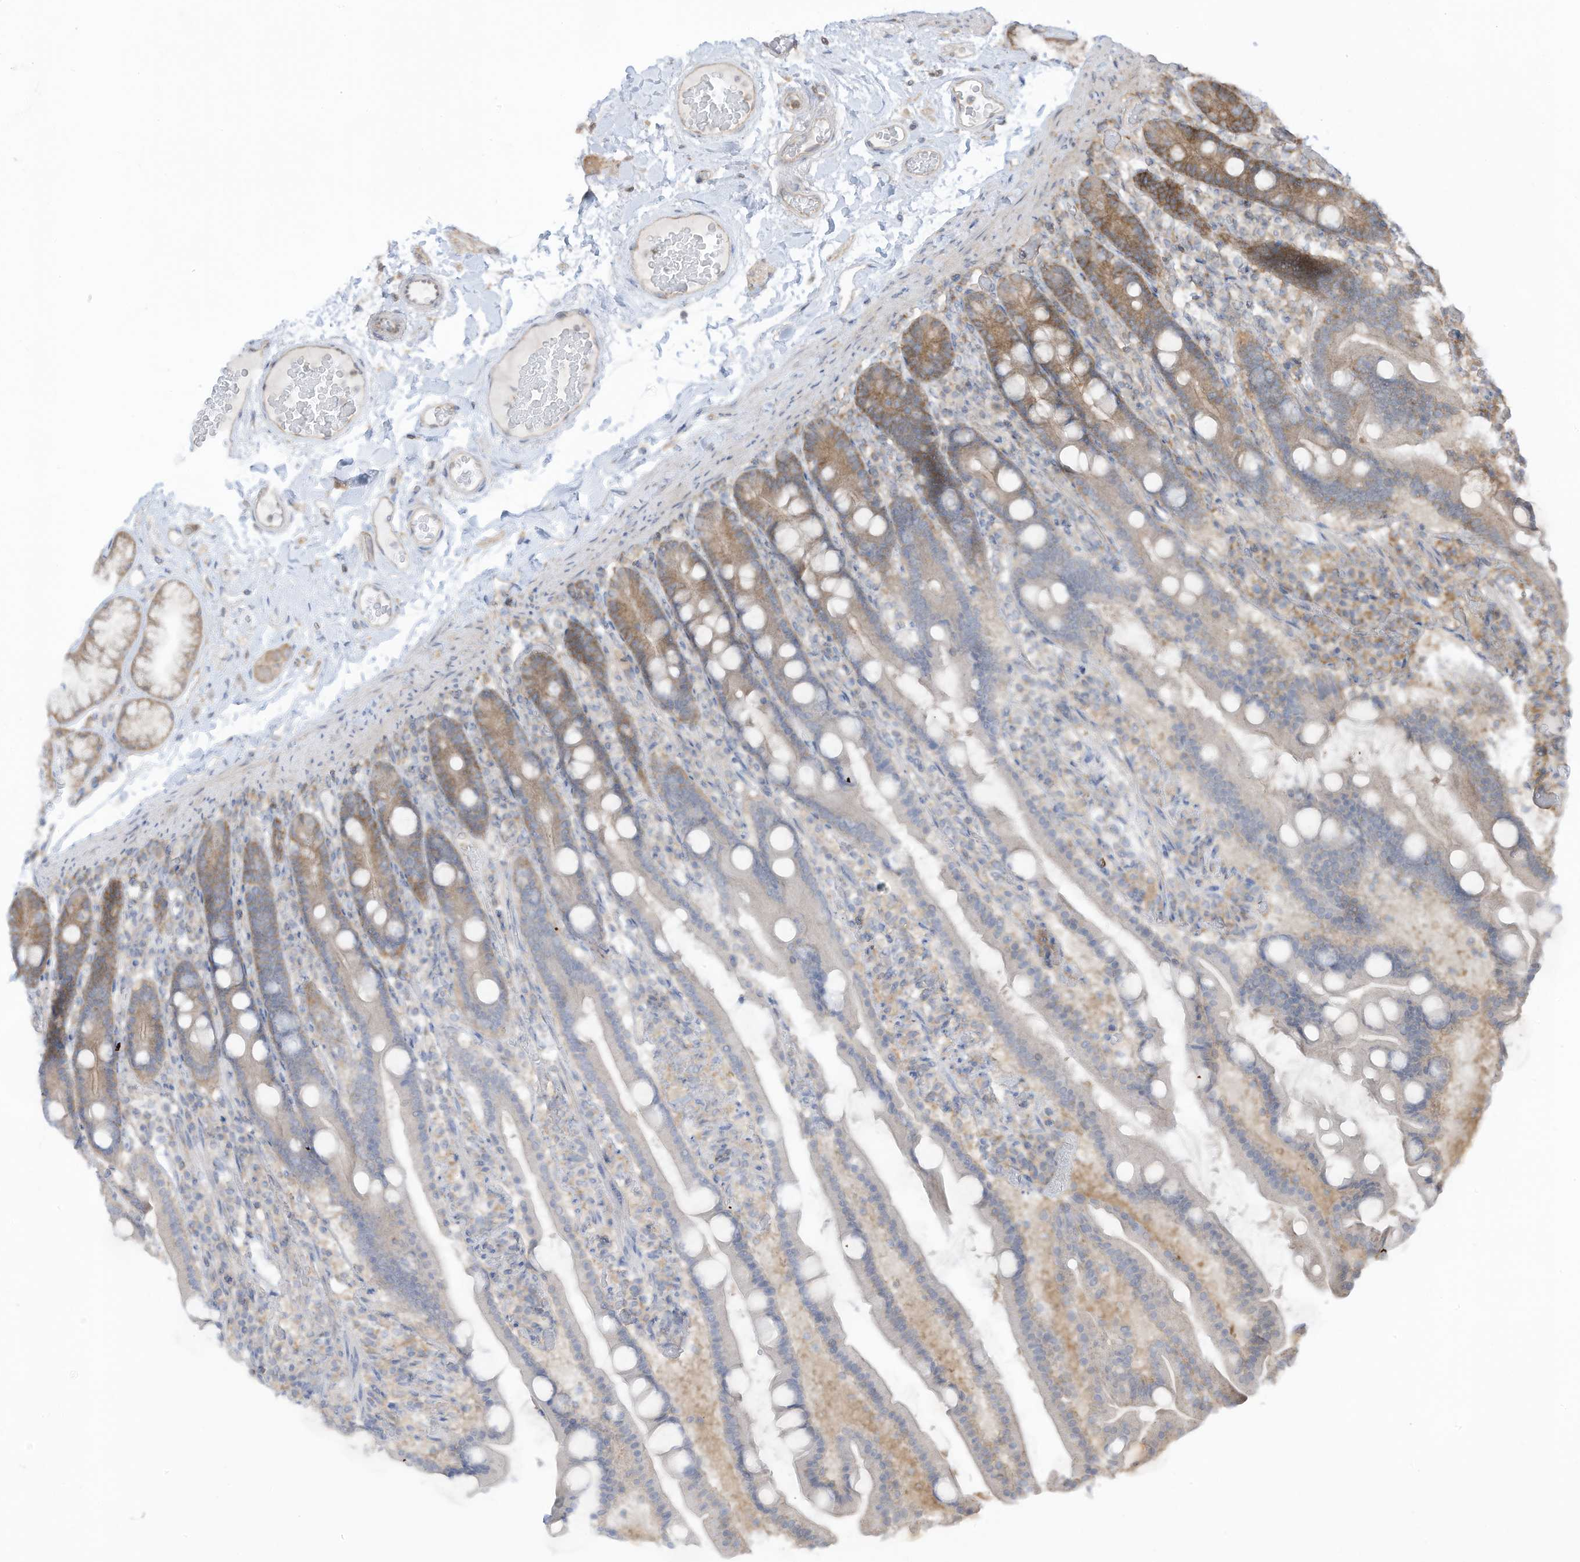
{"staining": {"intensity": "strong", "quantity": "25%-75%", "location": "cytoplasmic/membranous"}, "tissue": "duodenum", "cell_type": "Glandular cells", "image_type": "normal", "snomed": [{"axis": "morphology", "description": "Normal tissue, NOS"}, {"axis": "topography", "description": "Duodenum"}], "caption": "This histopathology image exhibits immunohistochemistry (IHC) staining of benign human duodenum, with high strong cytoplasmic/membranous positivity in approximately 25%-75% of glandular cells.", "gene": "REPS1", "patient": {"sex": "male", "age": 55}}